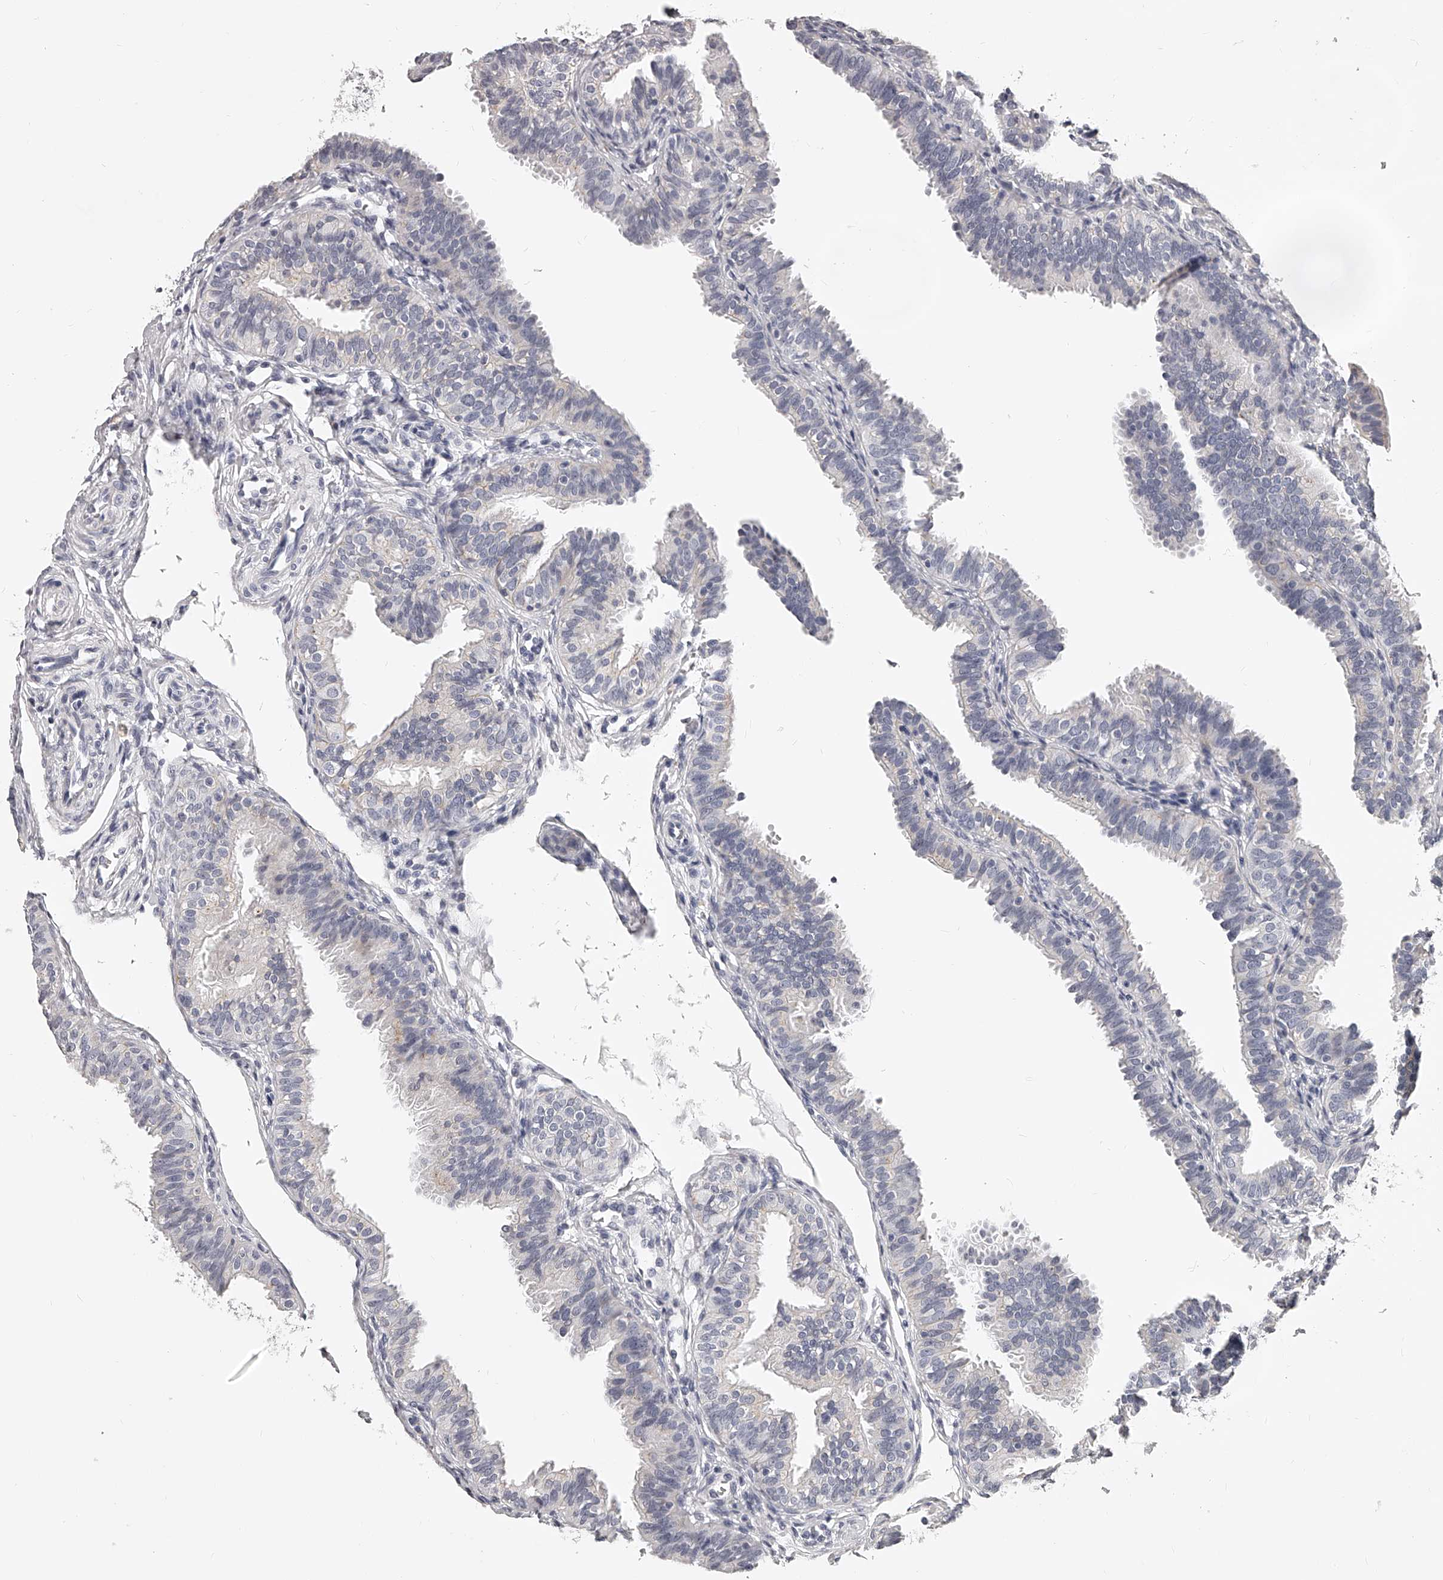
{"staining": {"intensity": "negative", "quantity": "none", "location": "none"}, "tissue": "fallopian tube", "cell_type": "Glandular cells", "image_type": "normal", "snomed": [{"axis": "morphology", "description": "Normal tissue, NOS"}, {"axis": "topography", "description": "Fallopian tube"}], "caption": "This is an immunohistochemistry (IHC) histopathology image of benign fallopian tube. There is no staining in glandular cells.", "gene": "DMRT1", "patient": {"sex": "female", "age": 35}}